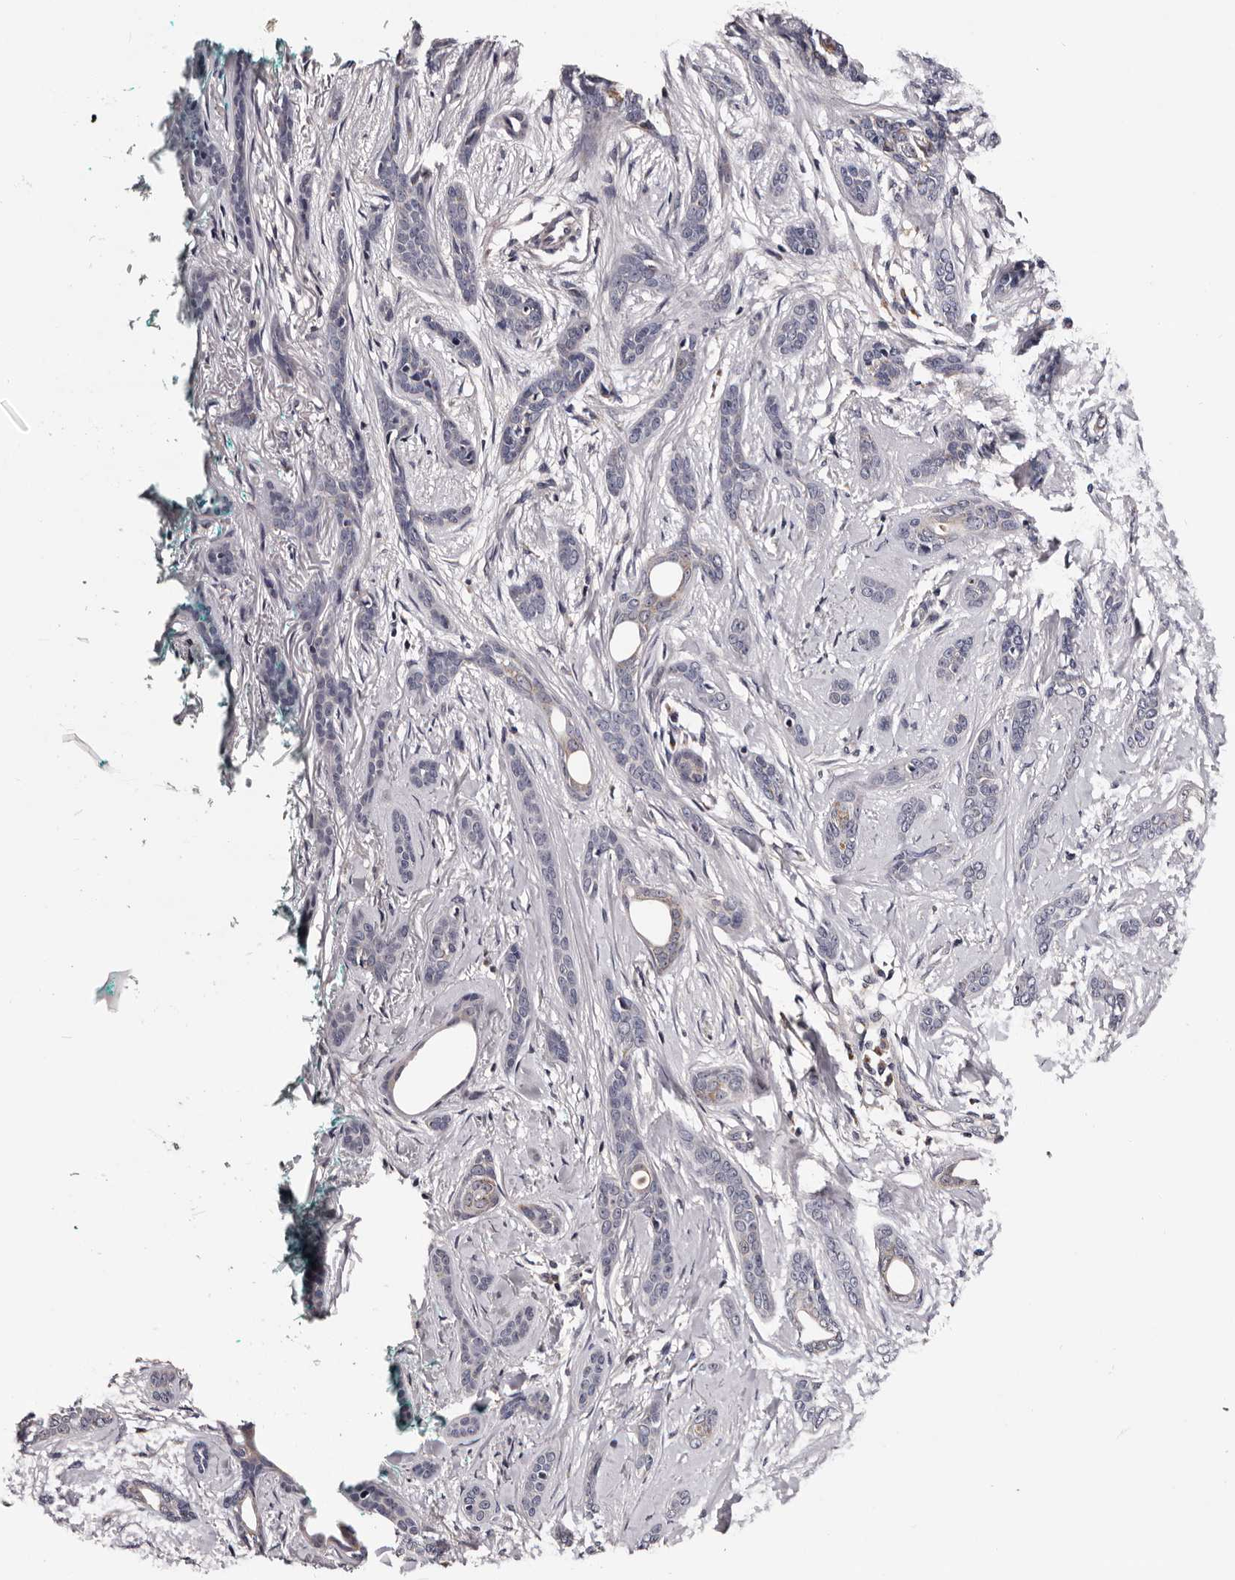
{"staining": {"intensity": "negative", "quantity": "none", "location": "none"}, "tissue": "skin cancer", "cell_type": "Tumor cells", "image_type": "cancer", "snomed": [{"axis": "morphology", "description": "Basal cell carcinoma"}, {"axis": "morphology", "description": "Adnexal tumor, benign"}, {"axis": "topography", "description": "Skin"}], "caption": "DAB (3,3'-diaminobenzidine) immunohistochemical staining of human basal cell carcinoma (skin) displays no significant expression in tumor cells.", "gene": "TAF4B", "patient": {"sex": "female", "age": 42}}